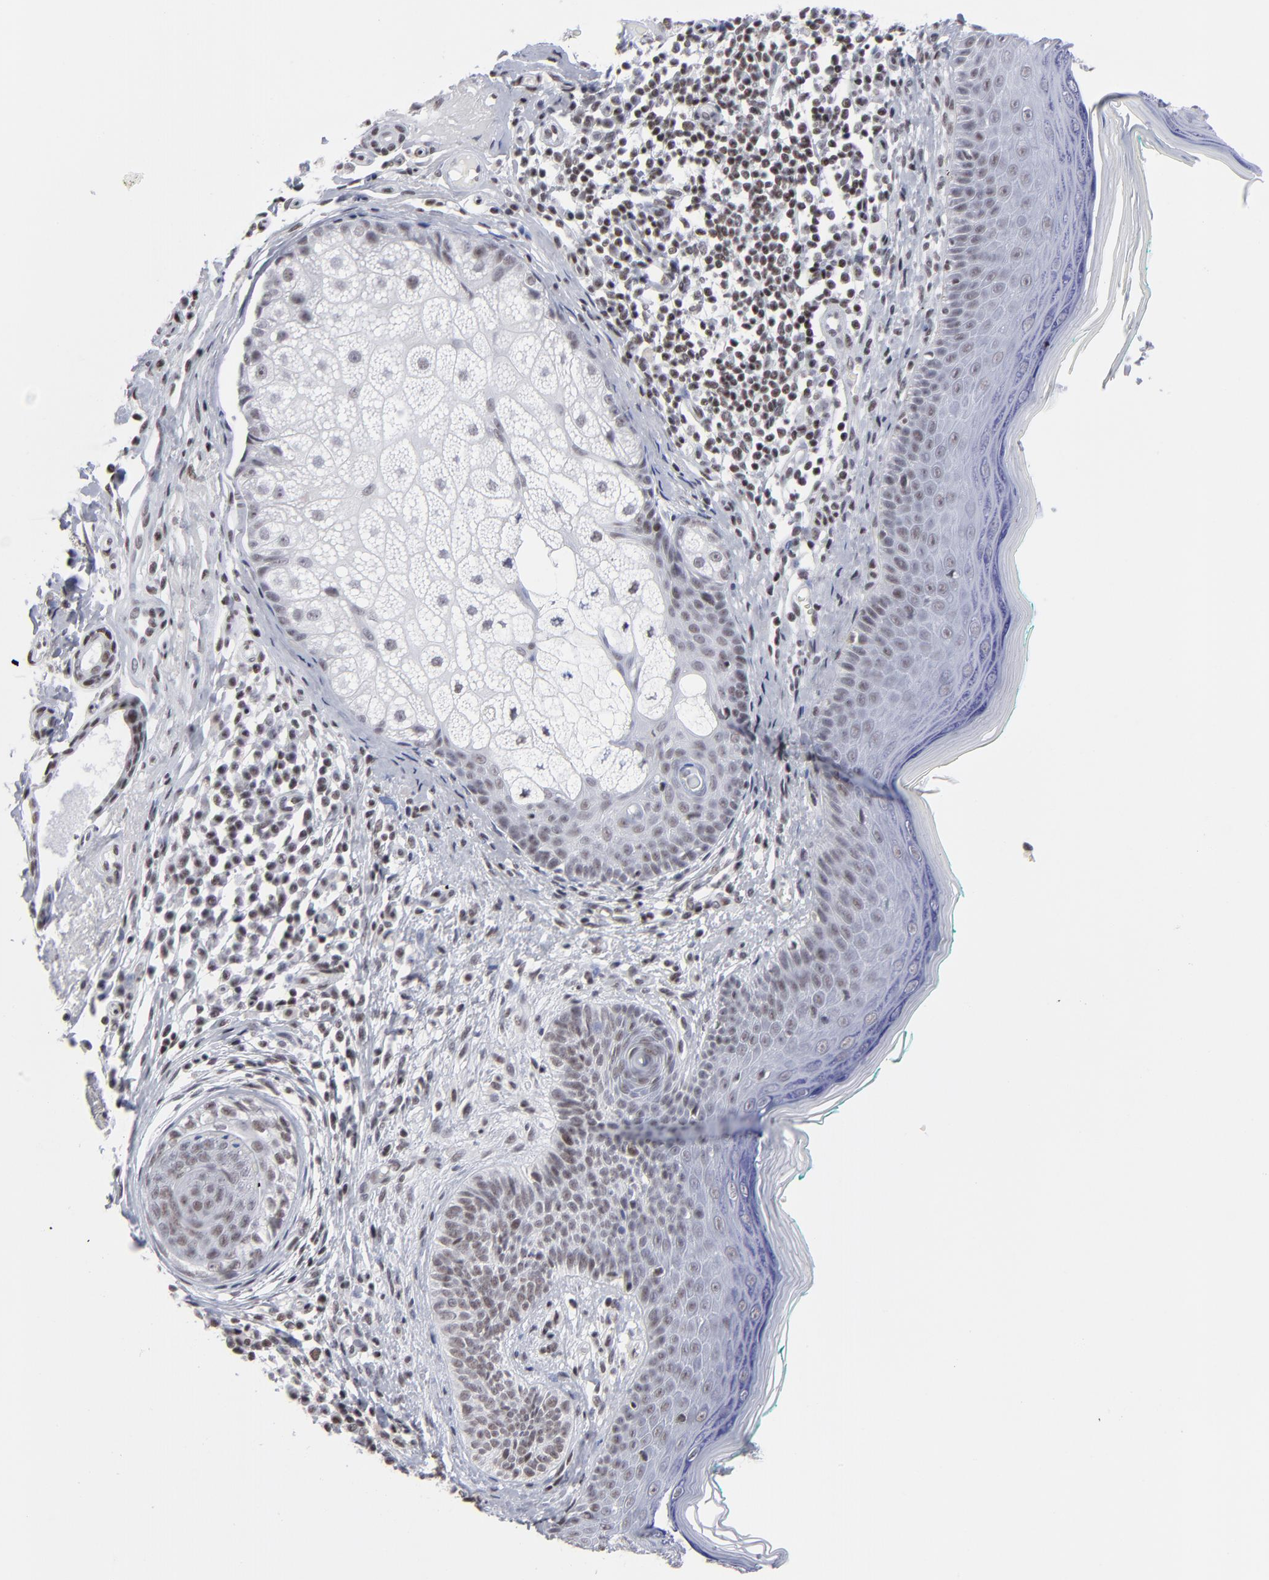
{"staining": {"intensity": "weak", "quantity": "25%-75%", "location": "nuclear"}, "tissue": "skin cancer", "cell_type": "Tumor cells", "image_type": "cancer", "snomed": [{"axis": "morphology", "description": "Normal tissue, NOS"}, {"axis": "morphology", "description": "Basal cell carcinoma"}, {"axis": "topography", "description": "Skin"}], "caption": "Human skin cancer stained with a protein marker demonstrates weak staining in tumor cells.", "gene": "SP2", "patient": {"sex": "male", "age": 76}}